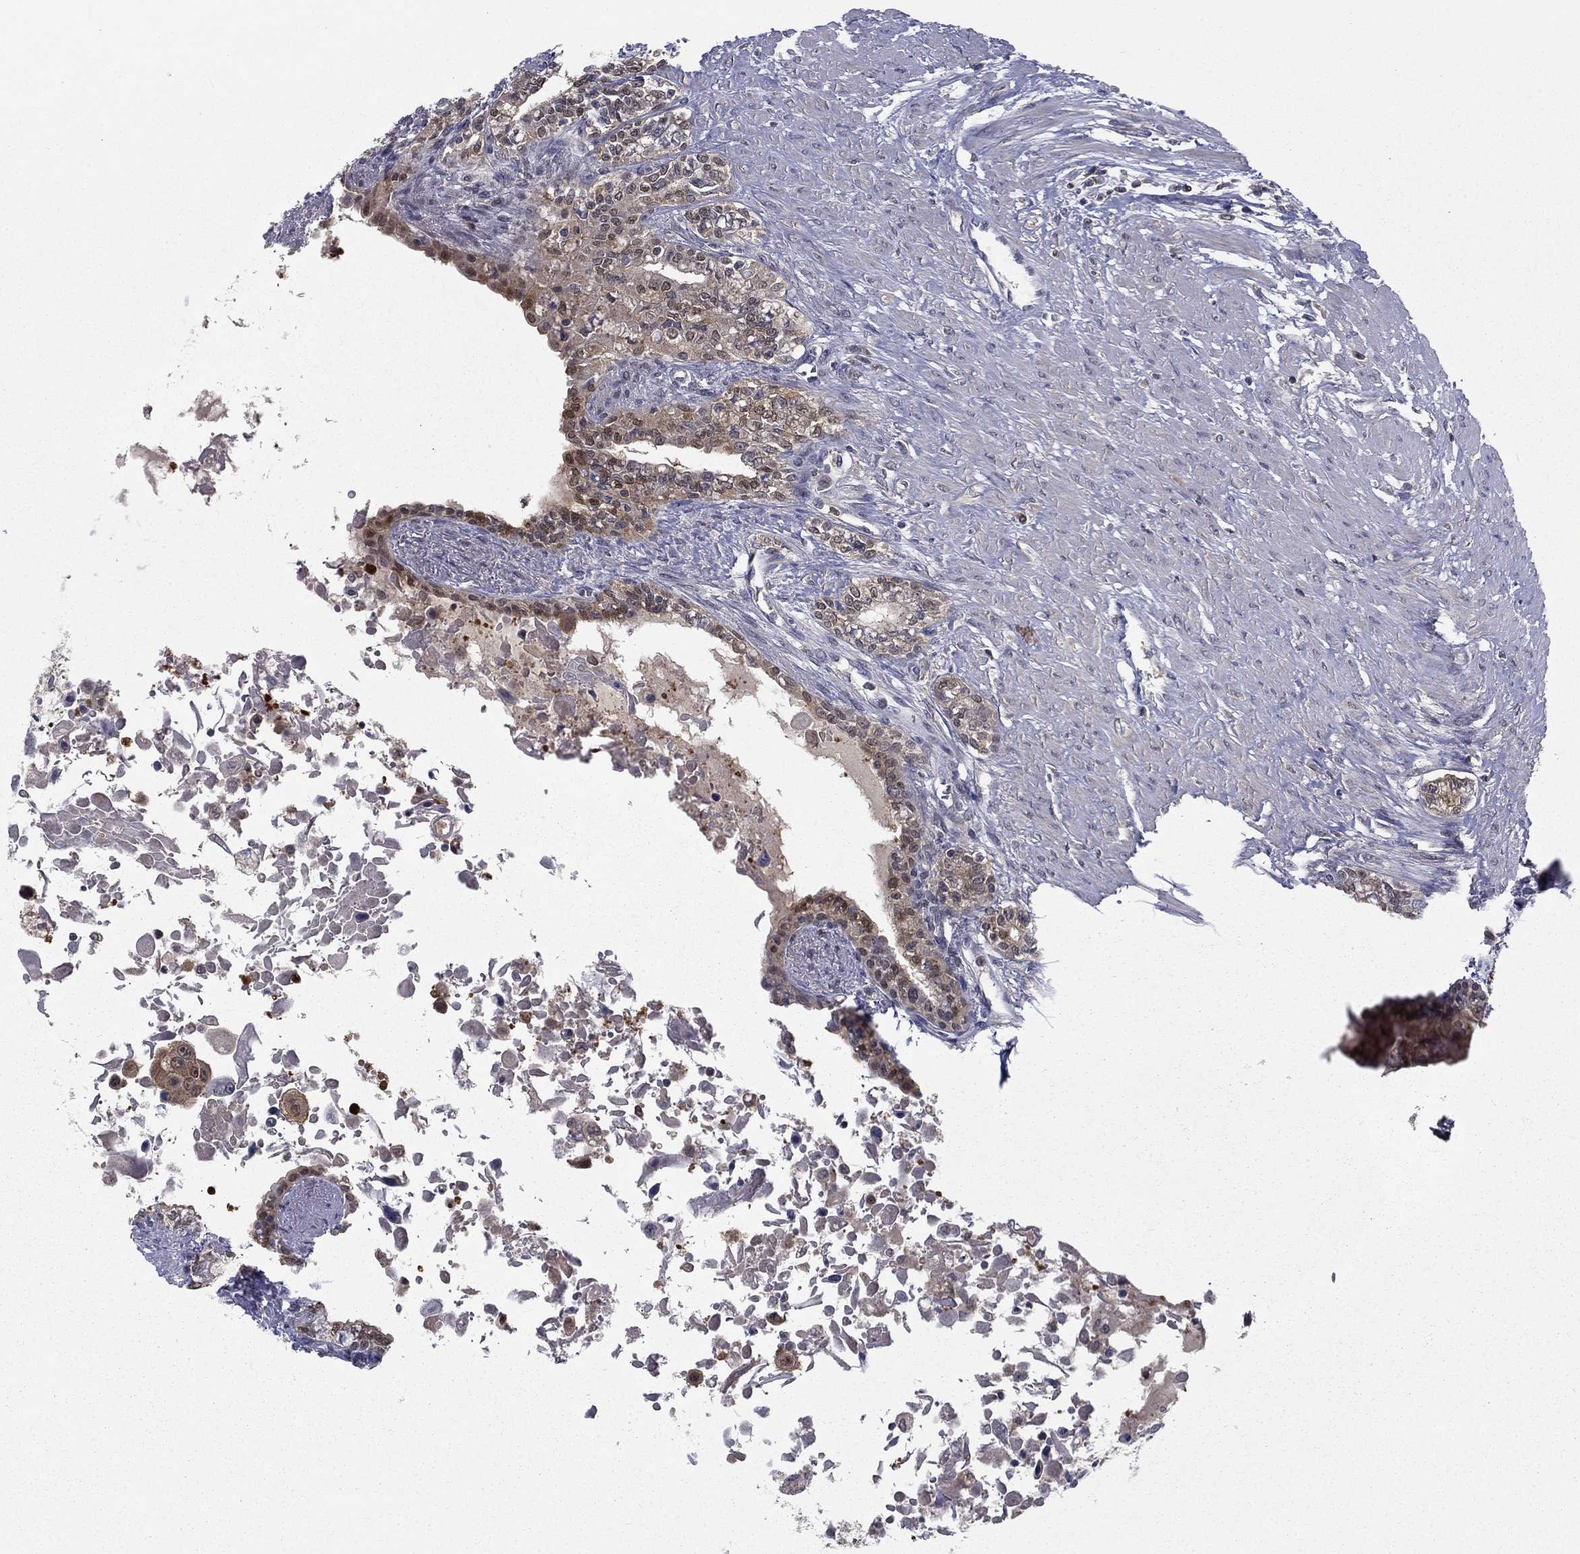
{"staining": {"intensity": "moderate", "quantity": "<25%", "location": "cytoplasmic/membranous"}, "tissue": "seminal vesicle", "cell_type": "Glandular cells", "image_type": "normal", "snomed": [{"axis": "morphology", "description": "Normal tissue, NOS"}, {"axis": "morphology", "description": "Urothelial carcinoma, NOS"}, {"axis": "topography", "description": "Urinary bladder"}, {"axis": "topography", "description": "Seminal veicle"}], "caption": "DAB (3,3'-diaminobenzidine) immunohistochemical staining of benign seminal vesicle reveals moderate cytoplasmic/membranous protein expression in about <25% of glandular cells. The staining is performed using DAB brown chromogen to label protein expression. The nuclei are counter-stained blue using hematoxylin.", "gene": "NIT2", "patient": {"sex": "male", "age": 76}}